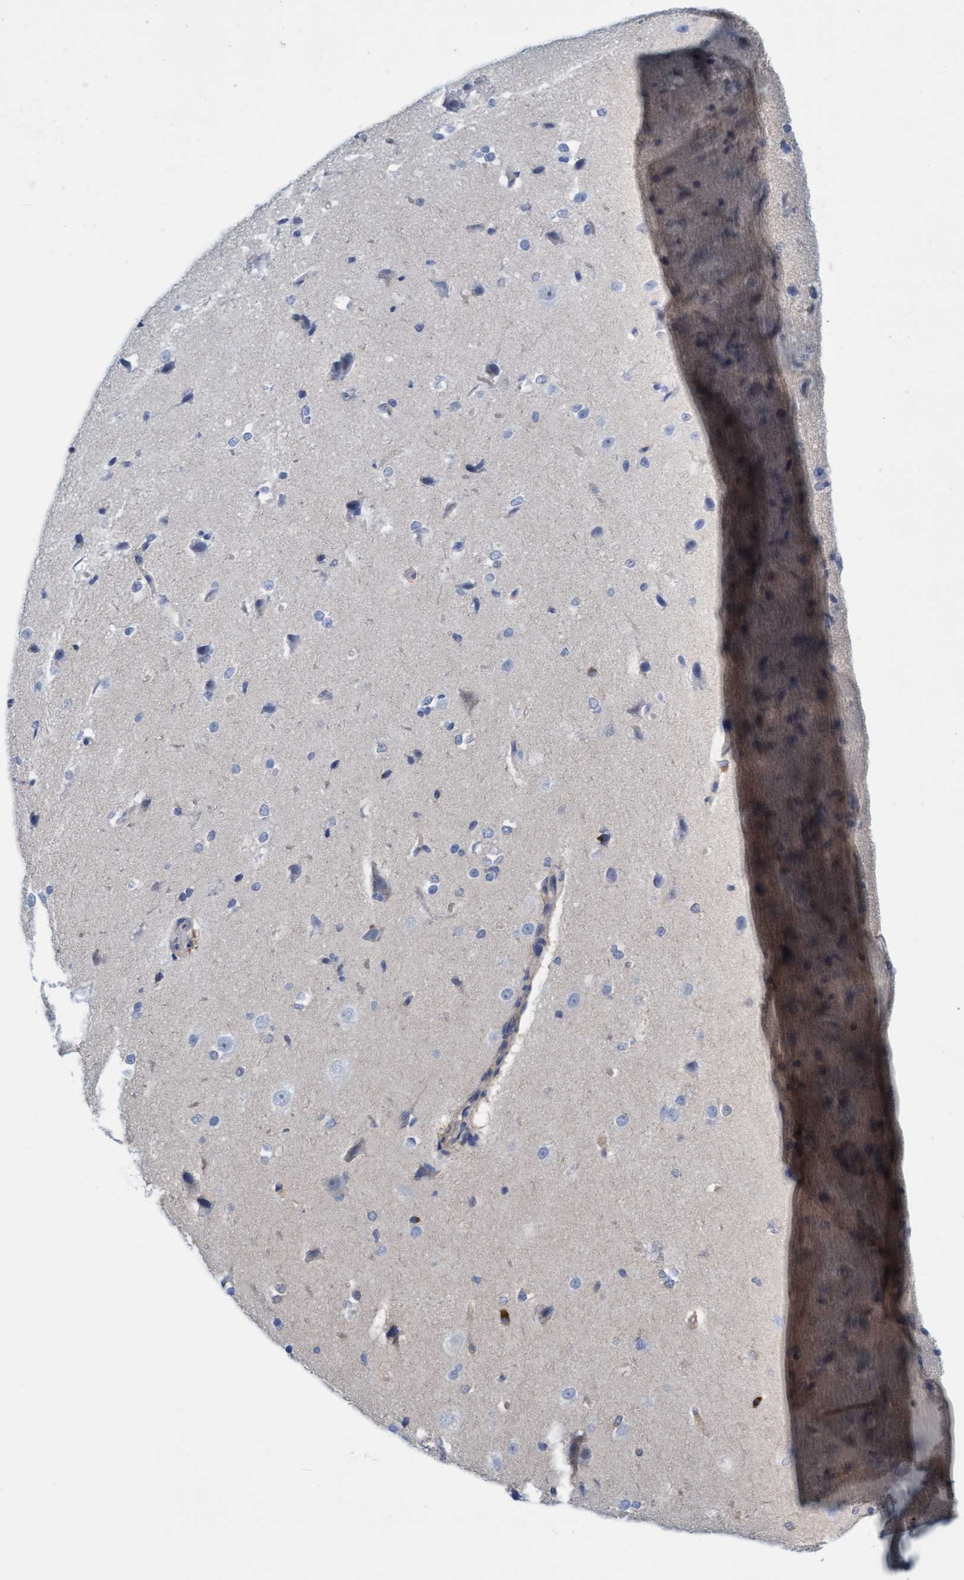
{"staining": {"intensity": "negative", "quantity": "none", "location": "none"}, "tissue": "cerebral cortex", "cell_type": "Endothelial cells", "image_type": "normal", "snomed": [{"axis": "morphology", "description": "Normal tissue, NOS"}, {"axis": "morphology", "description": "Developmental malformation"}, {"axis": "topography", "description": "Cerebral cortex"}], "caption": "Immunohistochemistry histopathology image of normal human cerebral cortex stained for a protein (brown), which exhibits no positivity in endothelial cells.", "gene": "FNBP1", "patient": {"sex": "female", "age": 30}}